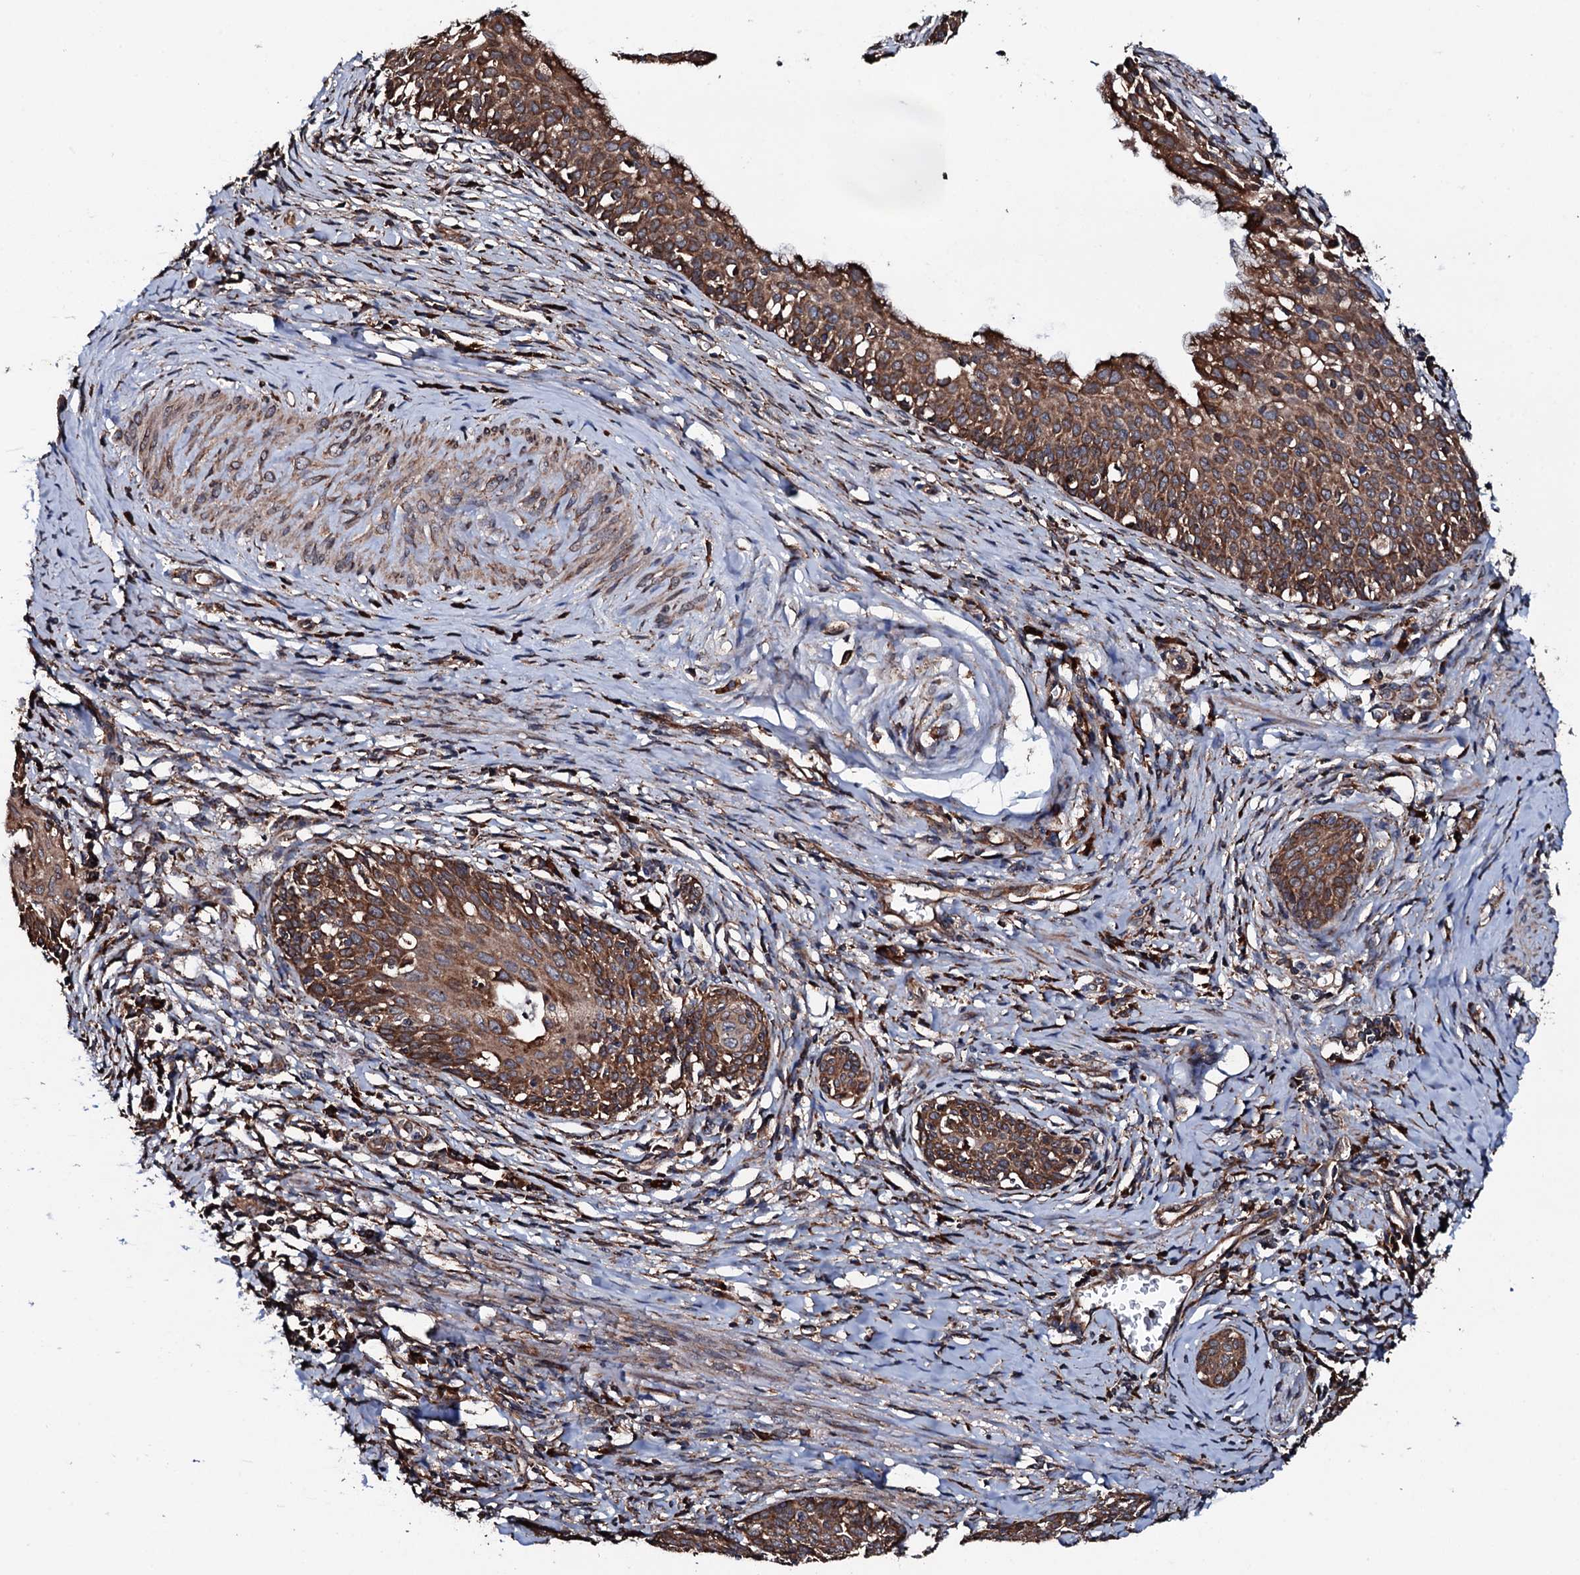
{"staining": {"intensity": "strong", "quantity": ">75%", "location": "cytoplasmic/membranous"}, "tissue": "cervical cancer", "cell_type": "Tumor cells", "image_type": "cancer", "snomed": [{"axis": "morphology", "description": "Squamous cell carcinoma, NOS"}, {"axis": "topography", "description": "Cervix"}], "caption": "Immunohistochemistry (IHC) of human squamous cell carcinoma (cervical) displays high levels of strong cytoplasmic/membranous staining in approximately >75% of tumor cells. The staining was performed using DAB (3,3'-diaminobenzidine) to visualize the protein expression in brown, while the nuclei were stained in blue with hematoxylin (Magnification: 20x).", "gene": "RAB12", "patient": {"sex": "female", "age": 52}}